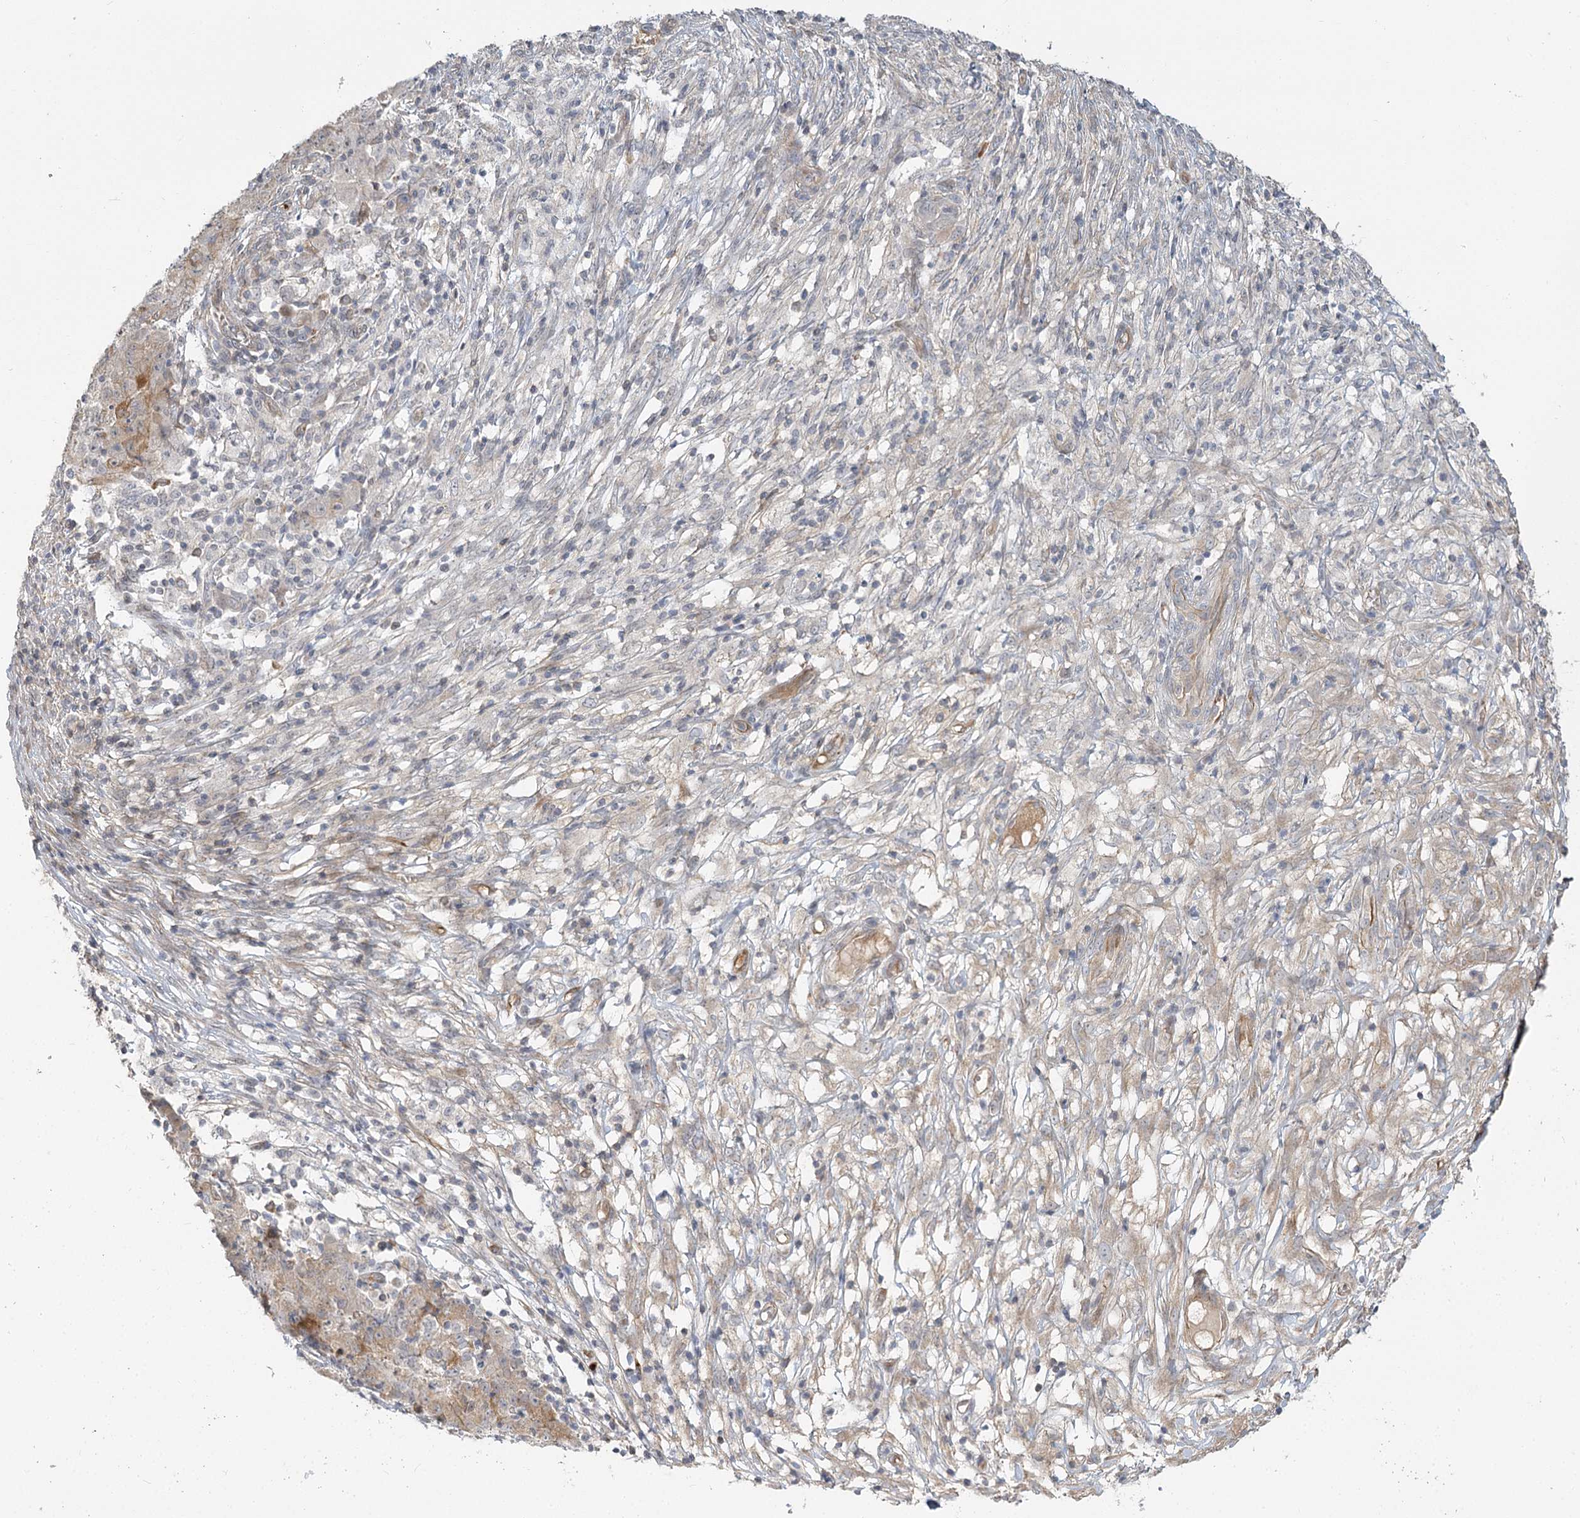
{"staining": {"intensity": "weak", "quantity": "<25%", "location": "cytoplasmic/membranous"}, "tissue": "ovarian cancer", "cell_type": "Tumor cells", "image_type": "cancer", "snomed": [{"axis": "morphology", "description": "Carcinoma, endometroid"}, {"axis": "topography", "description": "Ovary"}], "caption": "Histopathology image shows no protein expression in tumor cells of ovarian cancer tissue.", "gene": "GUCY2C", "patient": {"sex": "female", "age": 42}}